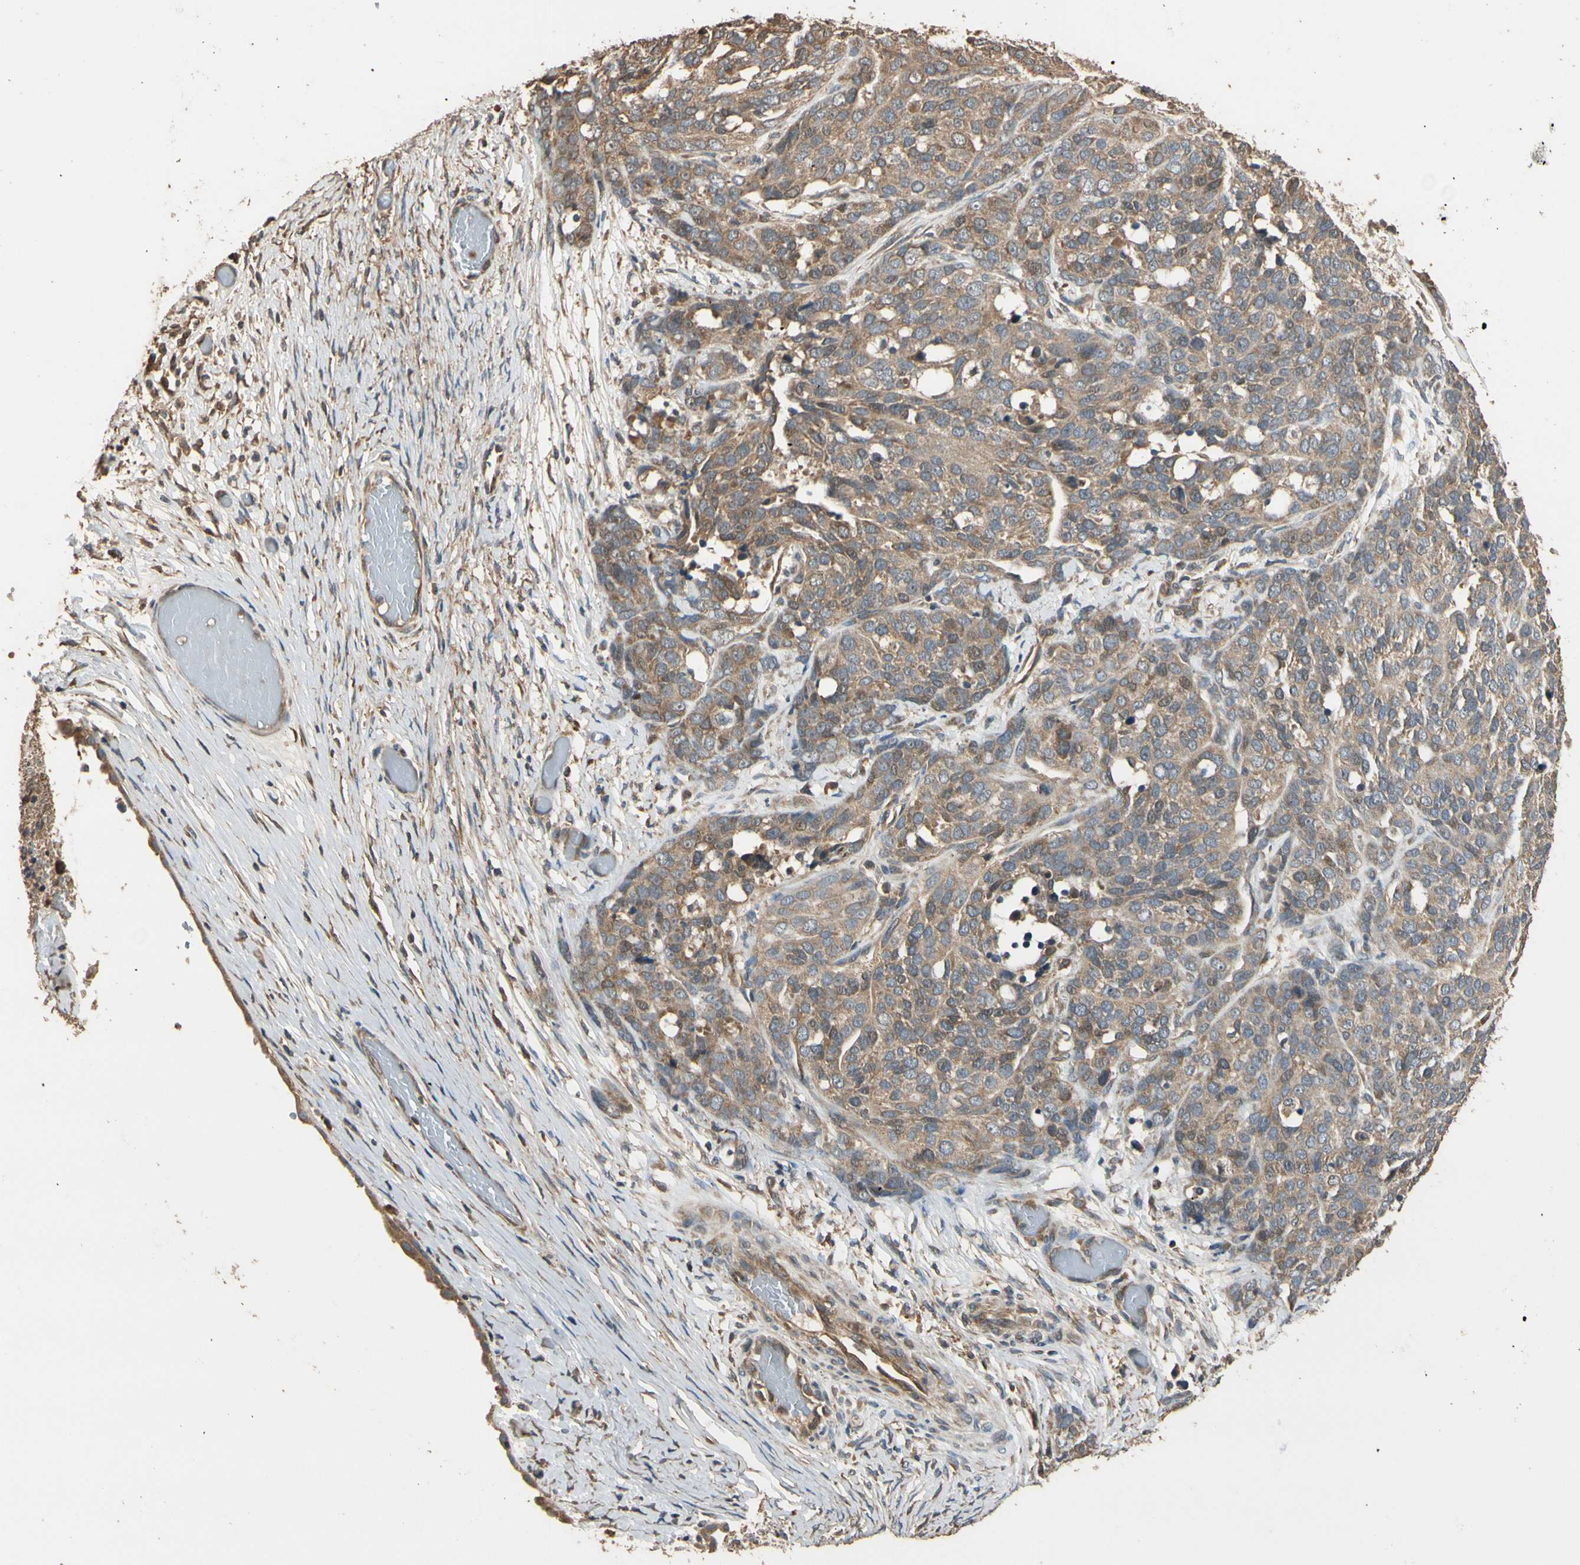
{"staining": {"intensity": "moderate", "quantity": ">75%", "location": "cytoplasmic/membranous"}, "tissue": "ovarian cancer", "cell_type": "Tumor cells", "image_type": "cancer", "snomed": [{"axis": "morphology", "description": "Cystadenocarcinoma, serous, NOS"}, {"axis": "topography", "description": "Ovary"}], "caption": "This is an image of IHC staining of serous cystadenocarcinoma (ovarian), which shows moderate expression in the cytoplasmic/membranous of tumor cells.", "gene": "STX18", "patient": {"sex": "female", "age": 44}}